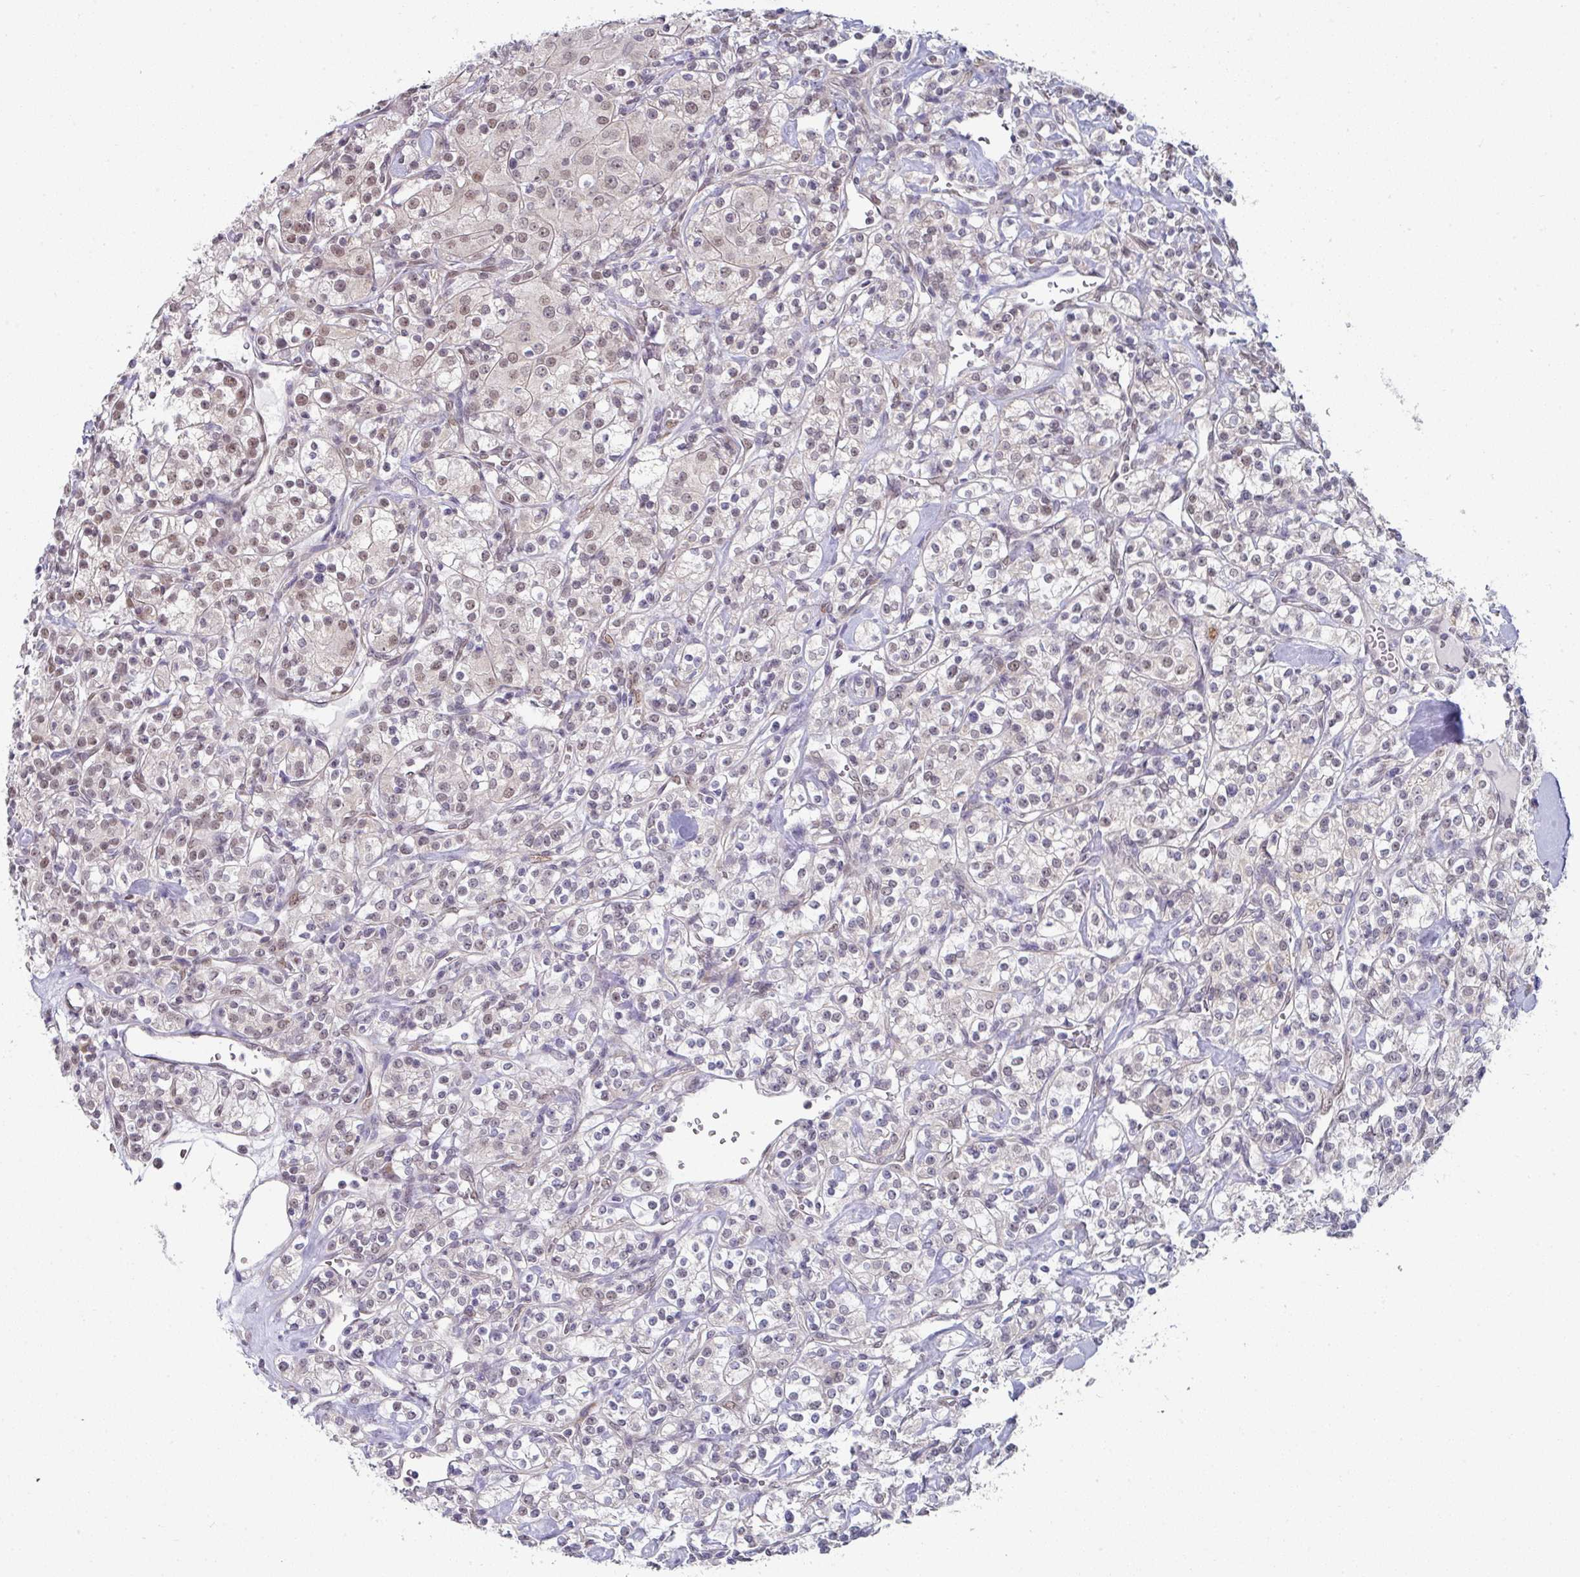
{"staining": {"intensity": "weak", "quantity": "25%-75%", "location": "nuclear"}, "tissue": "renal cancer", "cell_type": "Tumor cells", "image_type": "cancer", "snomed": [{"axis": "morphology", "description": "Adenocarcinoma, NOS"}, {"axis": "topography", "description": "Kidney"}], "caption": "Approximately 25%-75% of tumor cells in renal adenocarcinoma display weak nuclear protein expression as visualized by brown immunohistochemical staining.", "gene": "TMED5", "patient": {"sex": "male", "age": 77}}